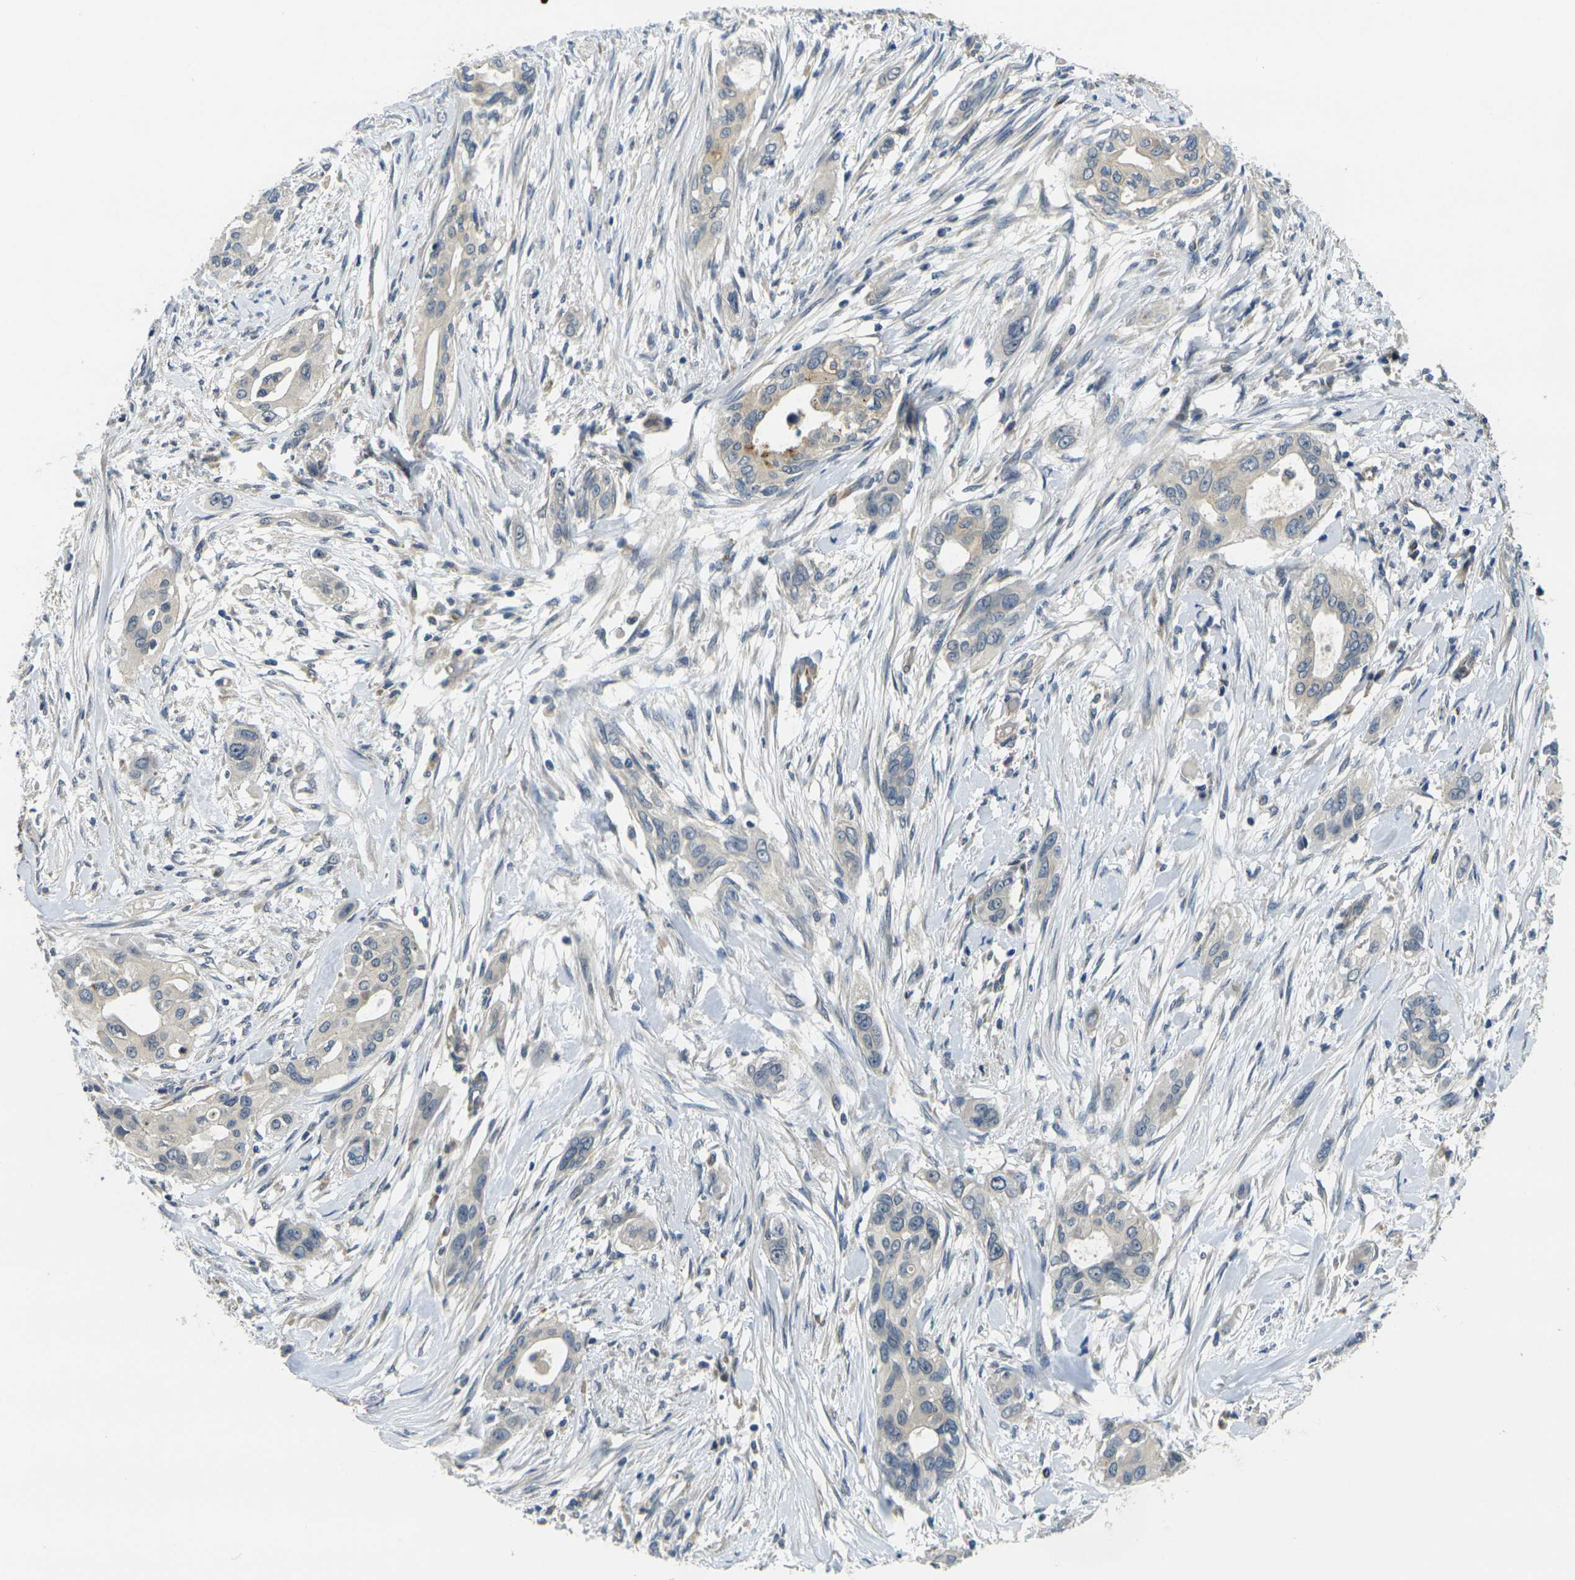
{"staining": {"intensity": "negative", "quantity": "none", "location": "none"}, "tissue": "pancreatic cancer", "cell_type": "Tumor cells", "image_type": "cancer", "snomed": [{"axis": "morphology", "description": "Adenocarcinoma, NOS"}, {"axis": "topography", "description": "Pancreas"}], "caption": "IHC histopathology image of neoplastic tissue: pancreatic adenocarcinoma stained with DAB shows no significant protein expression in tumor cells.", "gene": "MINAR2", "patient": {"sex": "female", "age": 60}}